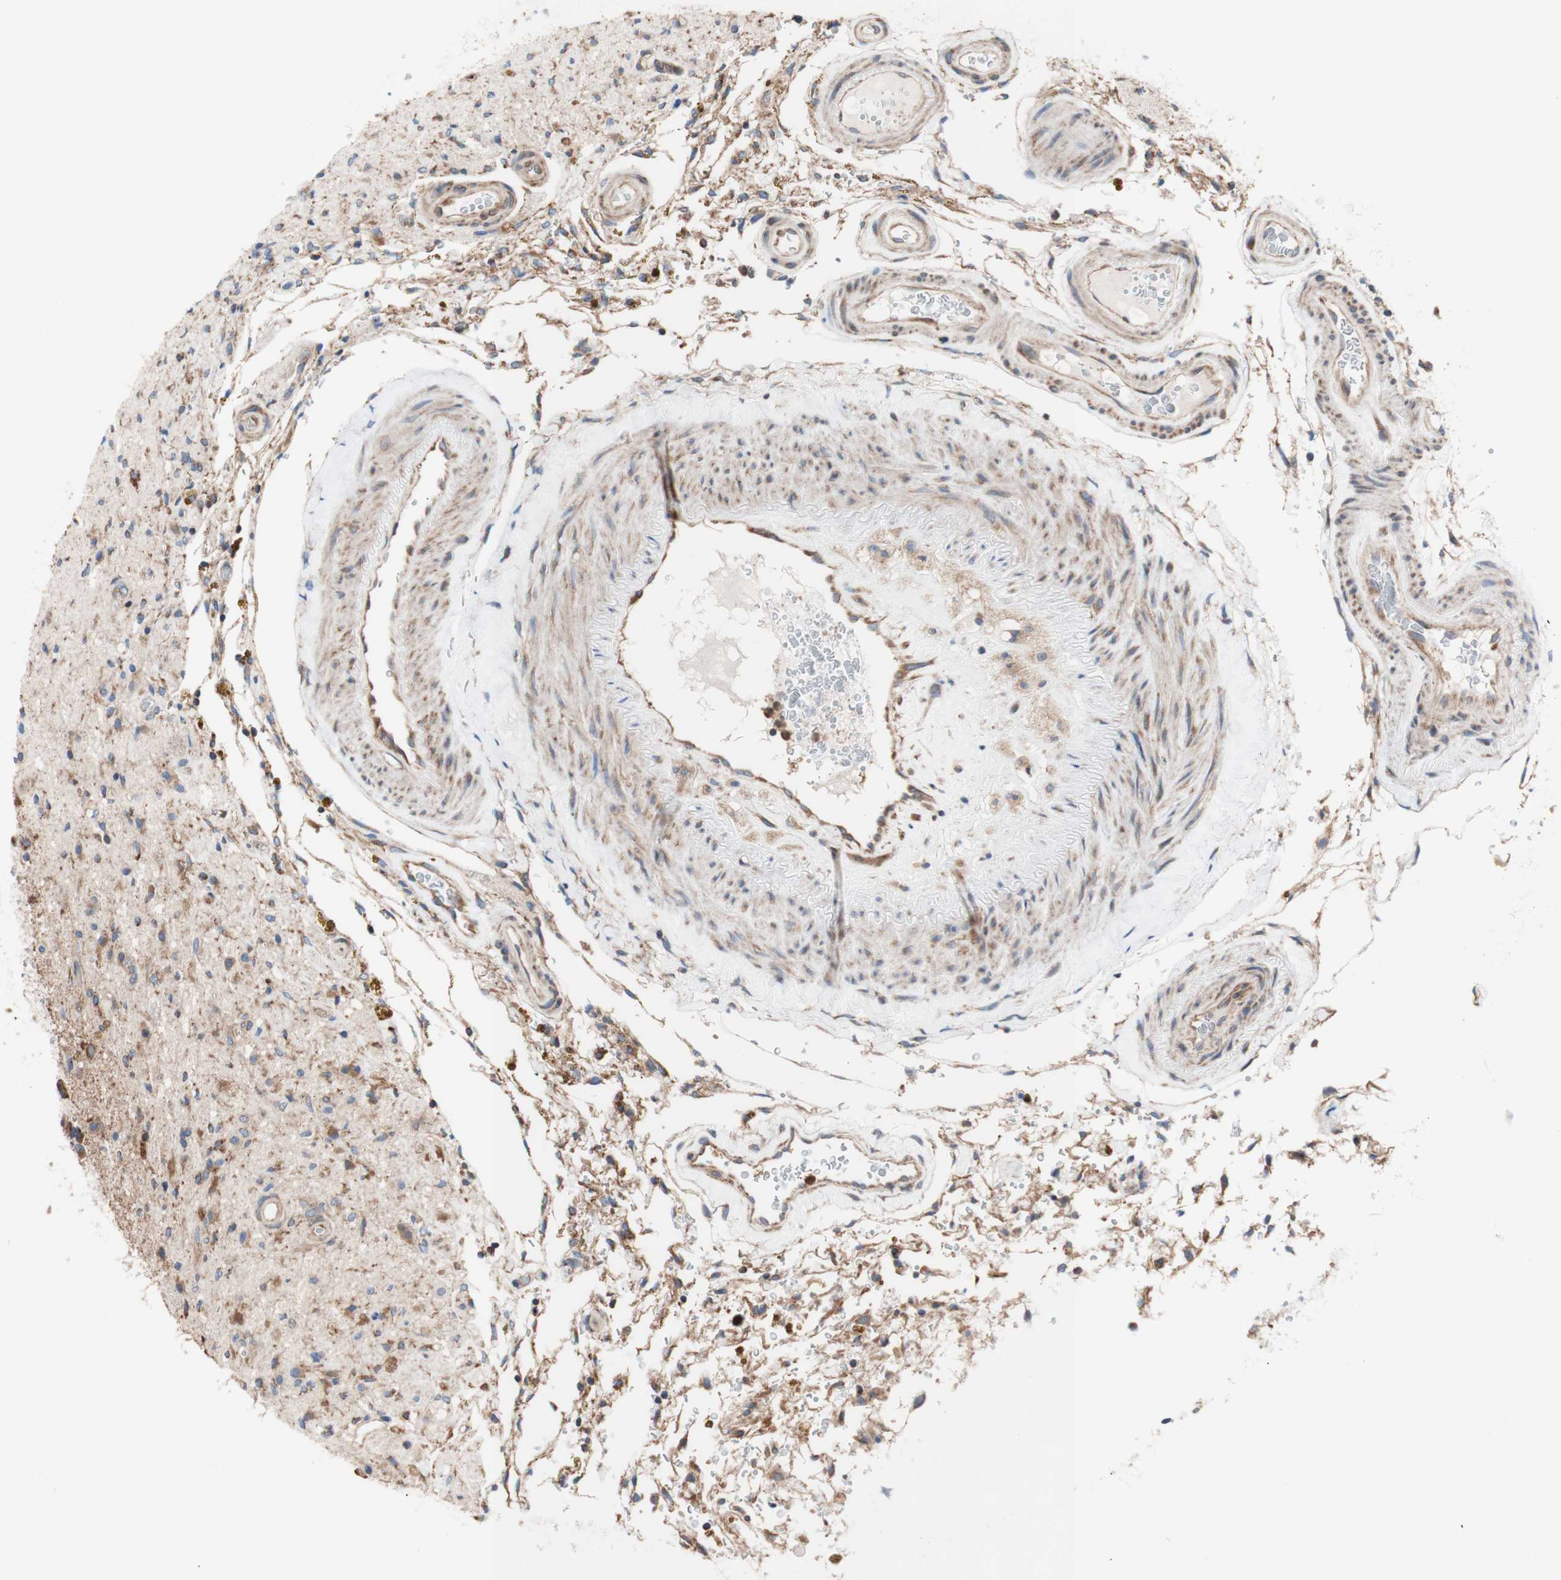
{"staining": {"intensity": "weak", "quantity": "25%-75%", "location": "cytoplasmic/membranous"}, "tissue": "glioma", "cell_type": "Tumor cells", "image_type": "cancer", "snomed": [{"axis": "morphology", "description": "Glioma, malignant, High grade"}, {"axis": "topography", "description": "Brain"}], "caption": "Protein staining by immunohistochemistry reveals weak cytoplasmic/membranous positivity in about 25%-75% of tumor cells in glioma.", "gene": "FMR1", "patient": {"sex": "male", "age": 33}}